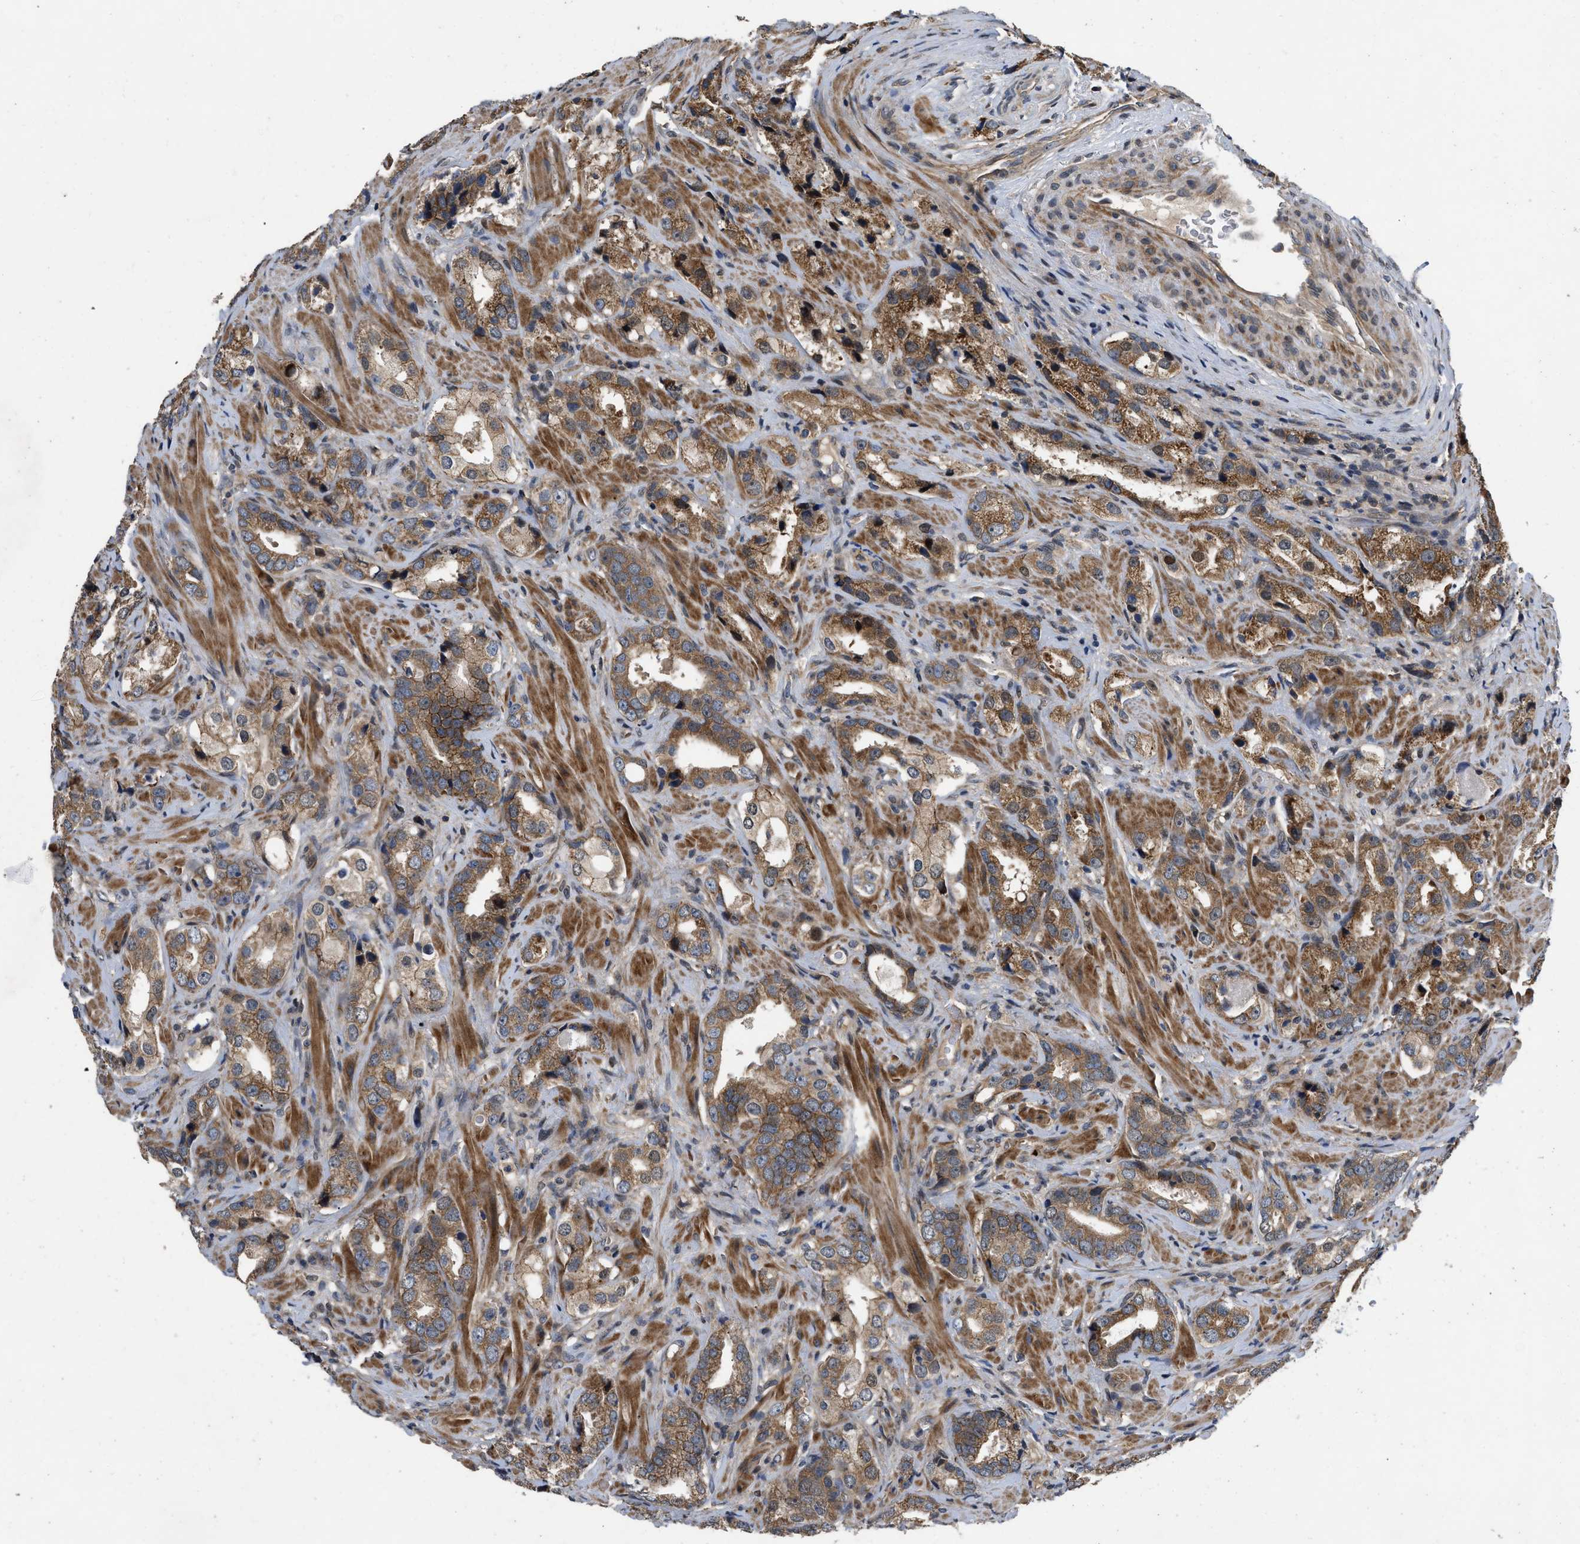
{"staining": {"intensity": "moderate", "quantity": ">75%", "location": "cytoplasmic/membranous"}, "tissue": "prostate cancer", "cell_type": "Tumor cells", "image_type": "cancer", "snomed": [{"axis": "morphology", "description": "Adenocarcinoma, High grade"}, {"axis": "topography", "description": "Prostate"}], "caption": "Immunohistochemical staining of human prostate cancer (high-grade adenocarcinoma) demonstrates medium levels of moderate cytoplasmic/membranous protein staining in about >75% of tumor cells.", "gene": "PRDM14", "patient": {"sex": "male", "age": 63}}